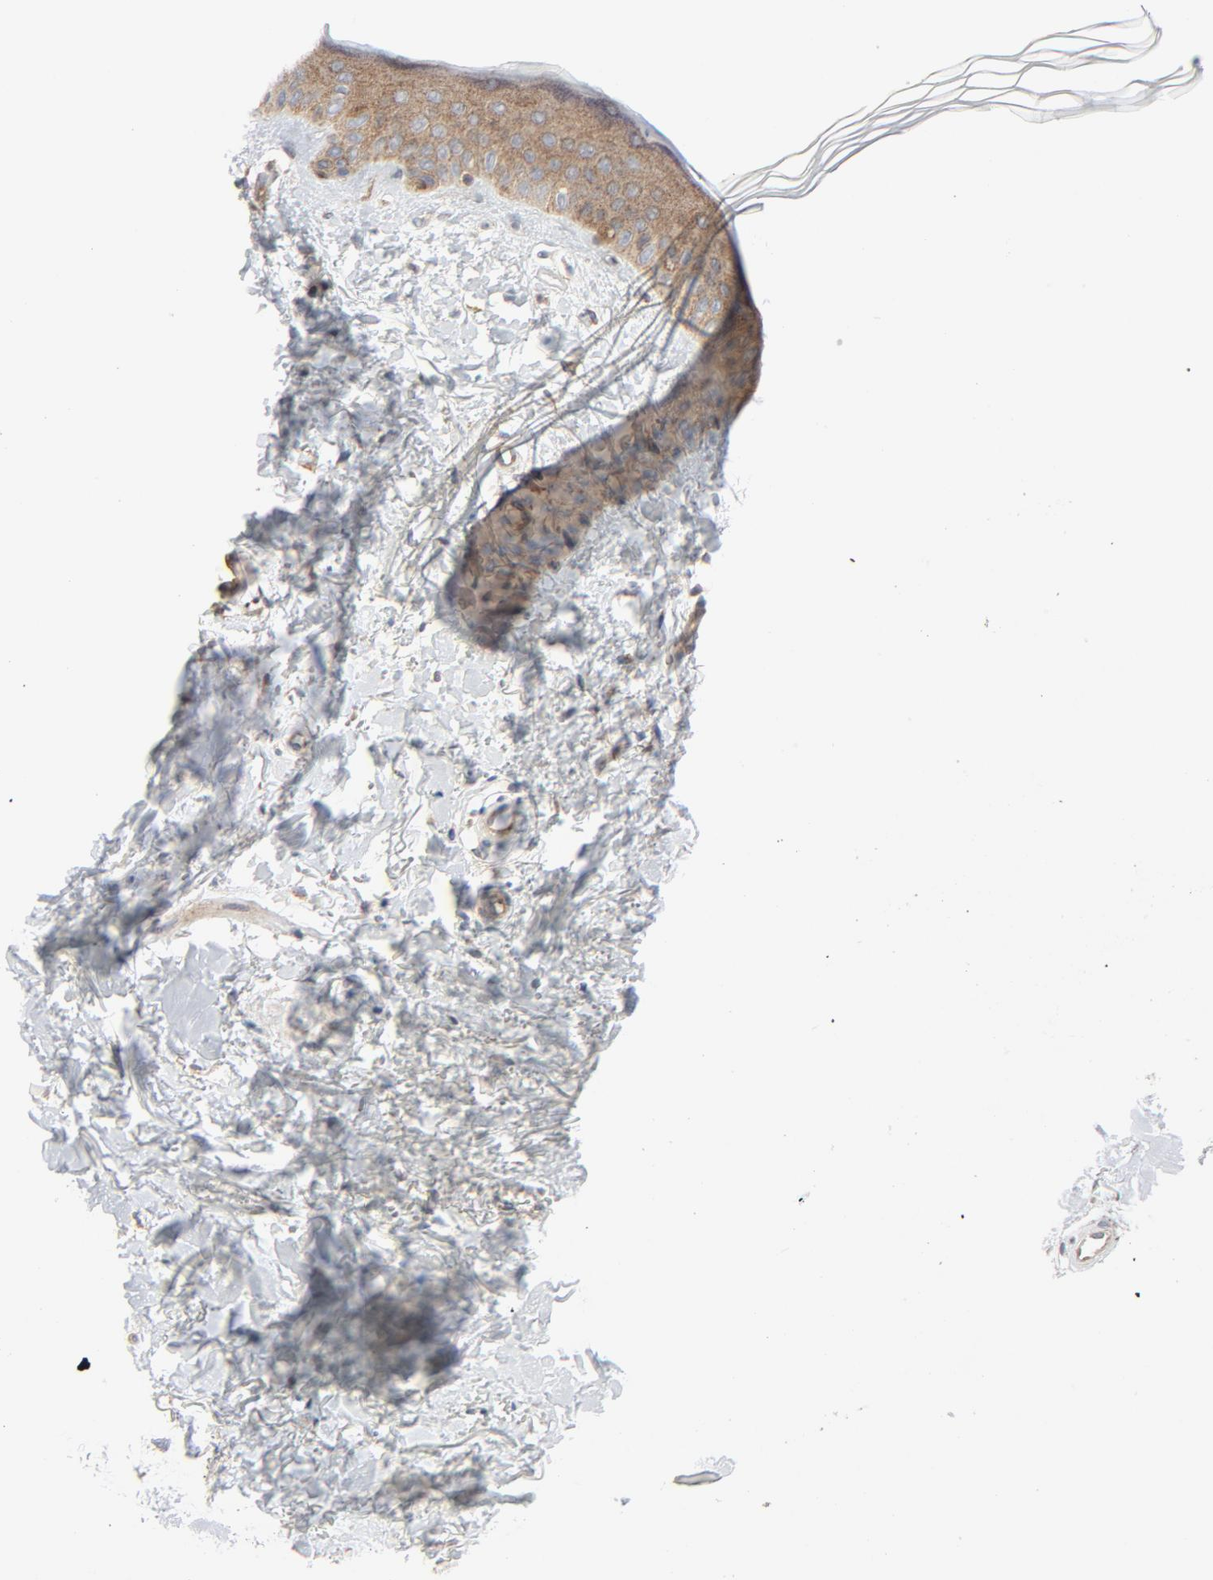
{"staining": {"intensity": "negative", "quantity": "none", "location": "none"}, "tissue": "skin", "cell_type": "Fibroblasts", "image_type": "normal", "snomed": [{"axis": "morphology", "description": "Normal tissue, NOS"}, {"axis": "topography", "description": "Skin"}], "caption": "Immunohistochemistry (IHC) image of normal skin: skin stained with DAB reveals no significant protein staining in fibroblasts.", "gene": "TSG101", "patient": {"sex": "female", "age": 19}}